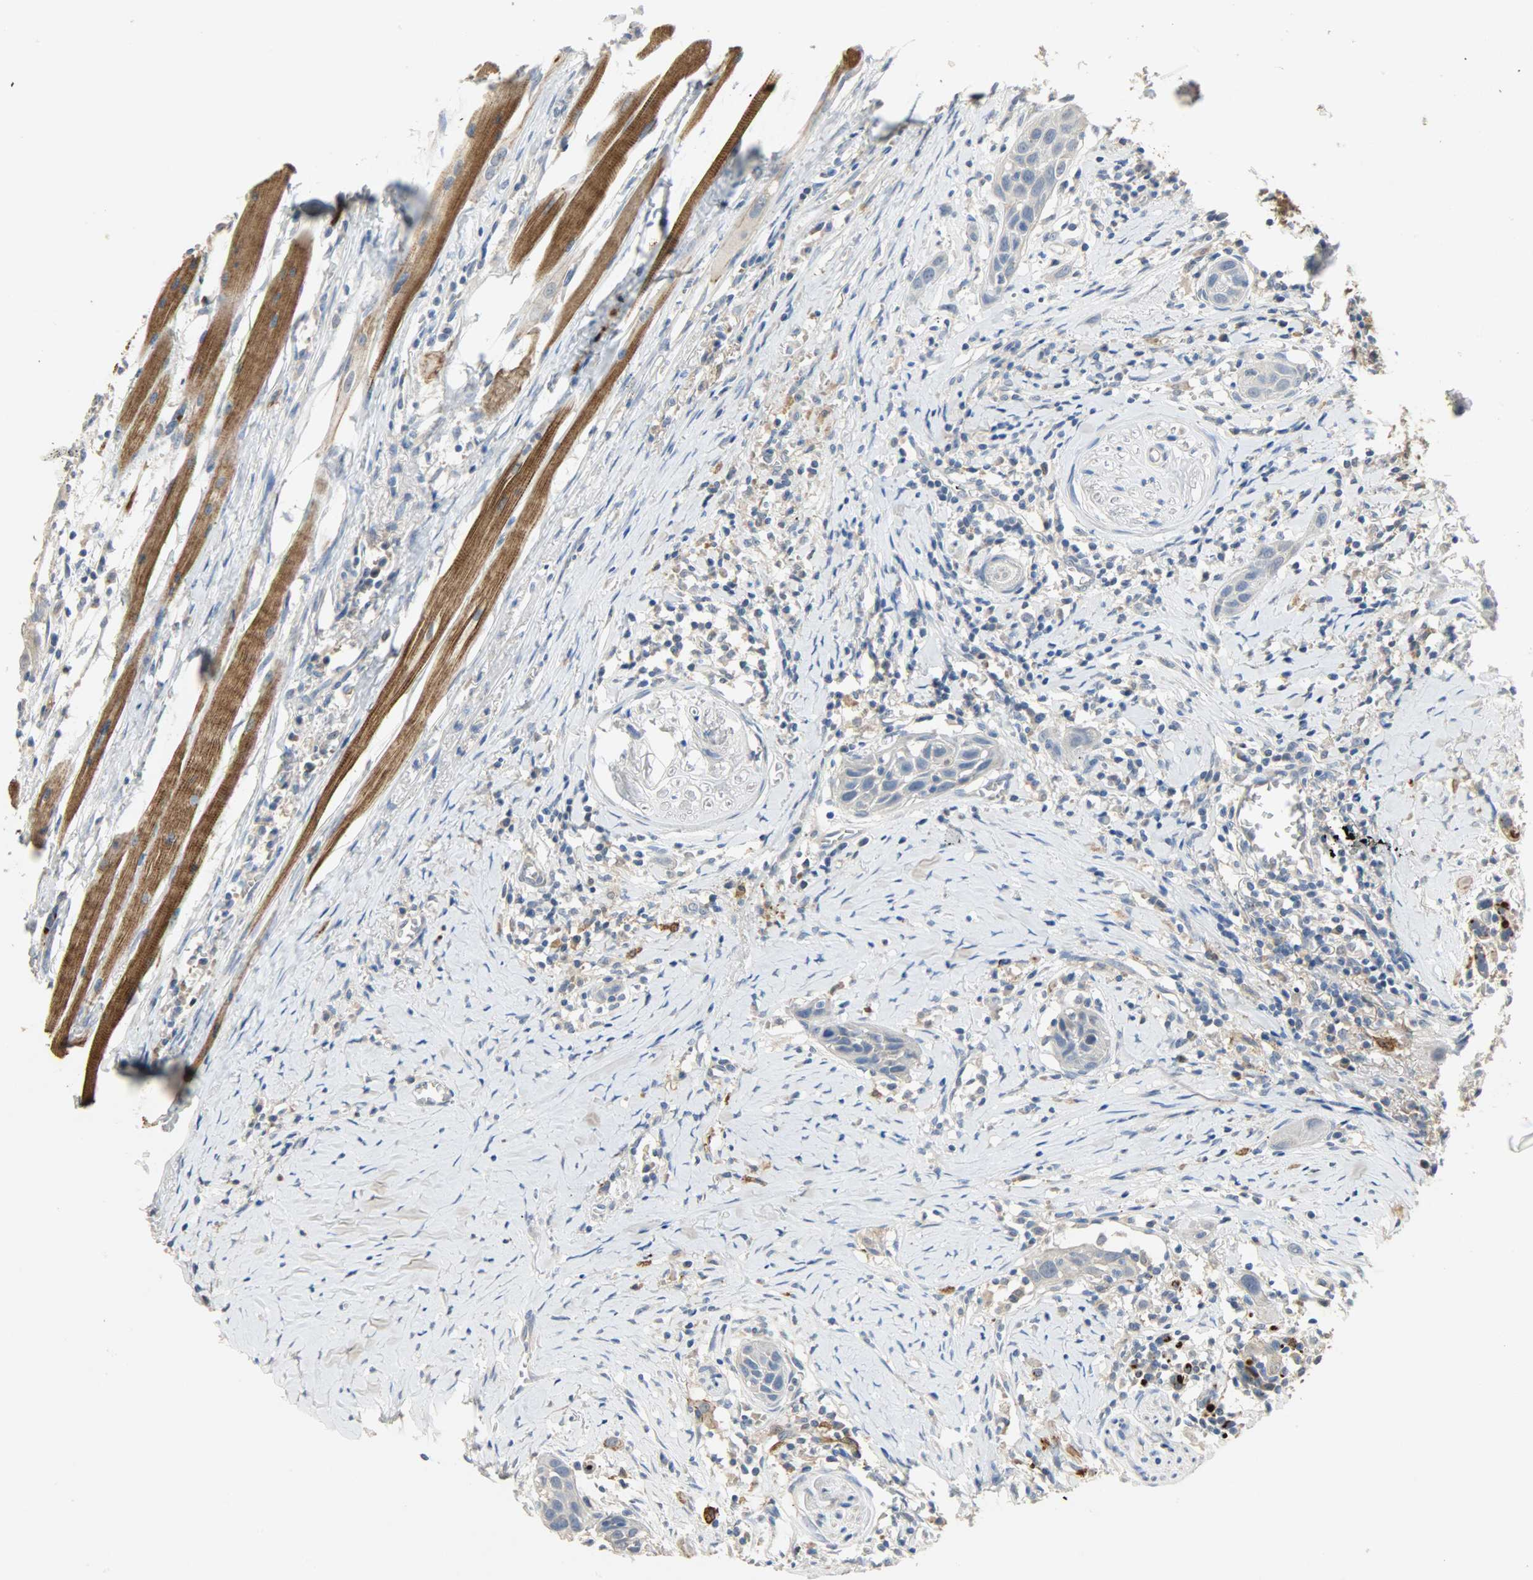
{"staining": {"intensity": "weak", "quantity": "25%-75%", "location": "cytoplasmic/membranous"}, "tissue": "head and neck cancer", "cell_type": "Tumor cells", "image_type": "cancer", "snomed": [{"axis": "morphology", "description": "Normal tissue, NOS"}, {"axis": "morphology", "description": "Squamous cell carcinoma, NOS"}, {"axis": "topography", "description": "Oral tissue"}, {"axis": "topography", "description": "Head-Neck"}], "caption": "An image of head and neck cancer stained for a protein displays weak cytoplasmic/membranous brown staining in tumor cells.", "gene": "CDKN2C", "patient": {"sex": "female", "age": 50}}